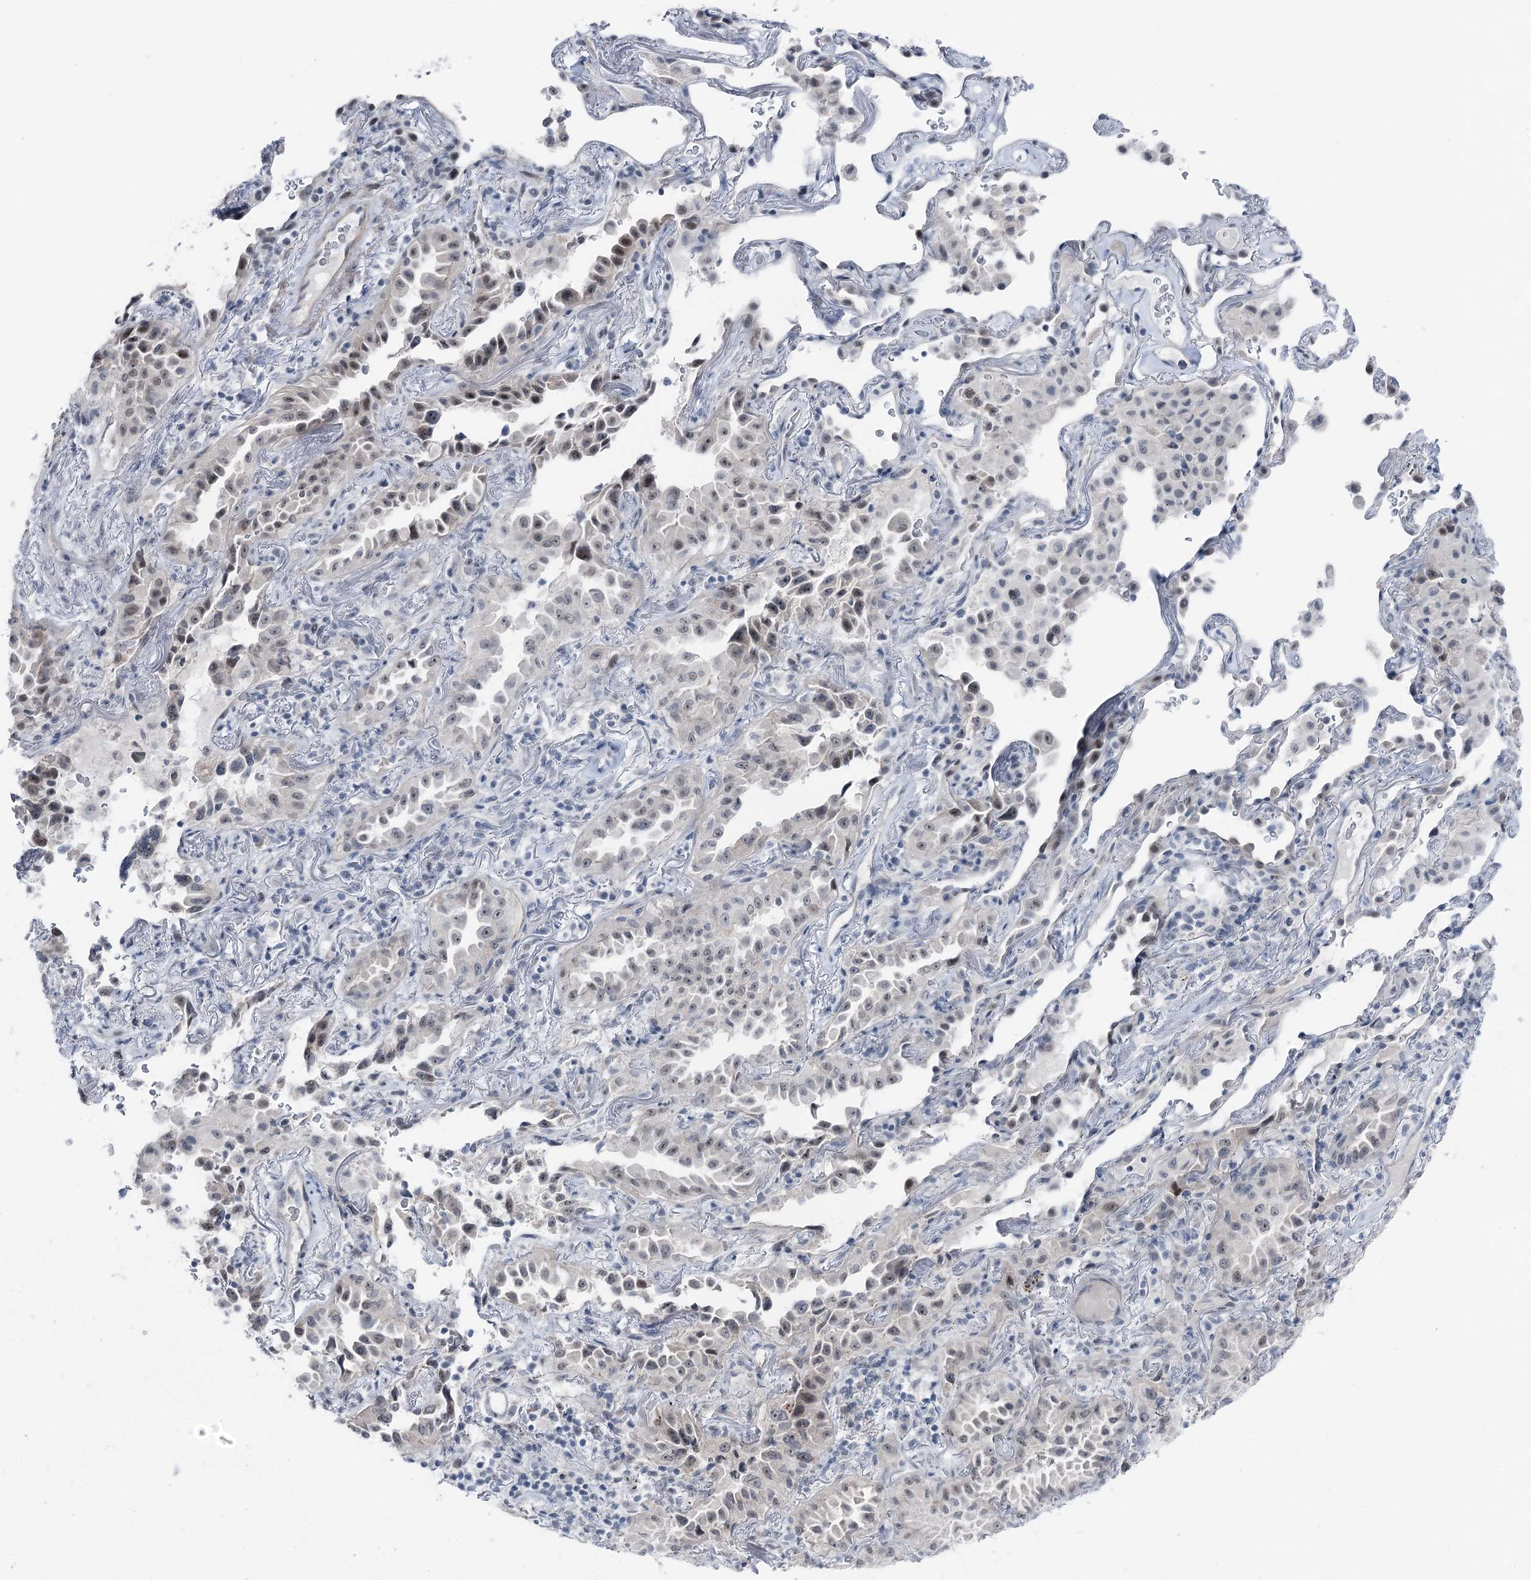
{"staining": {"intensity": "negative", "quantity": "none", "location": "none"}, "tissue": "lung cancer", "cell_type": "Tumor cells", "image_type": "cancer", "snomed": [{"axis": "morphology", "description": "Adenocarcinoma, NOS"}, {"axis": "topography", "description": "Lung"}], "caption": "Immunohistochemical staining of lung cancer (adenocarcinoma) demonstrates no significant positivity in tumor cells.", "gene": "STEEP1", "patient": {"sex": "female", "age": 69}}